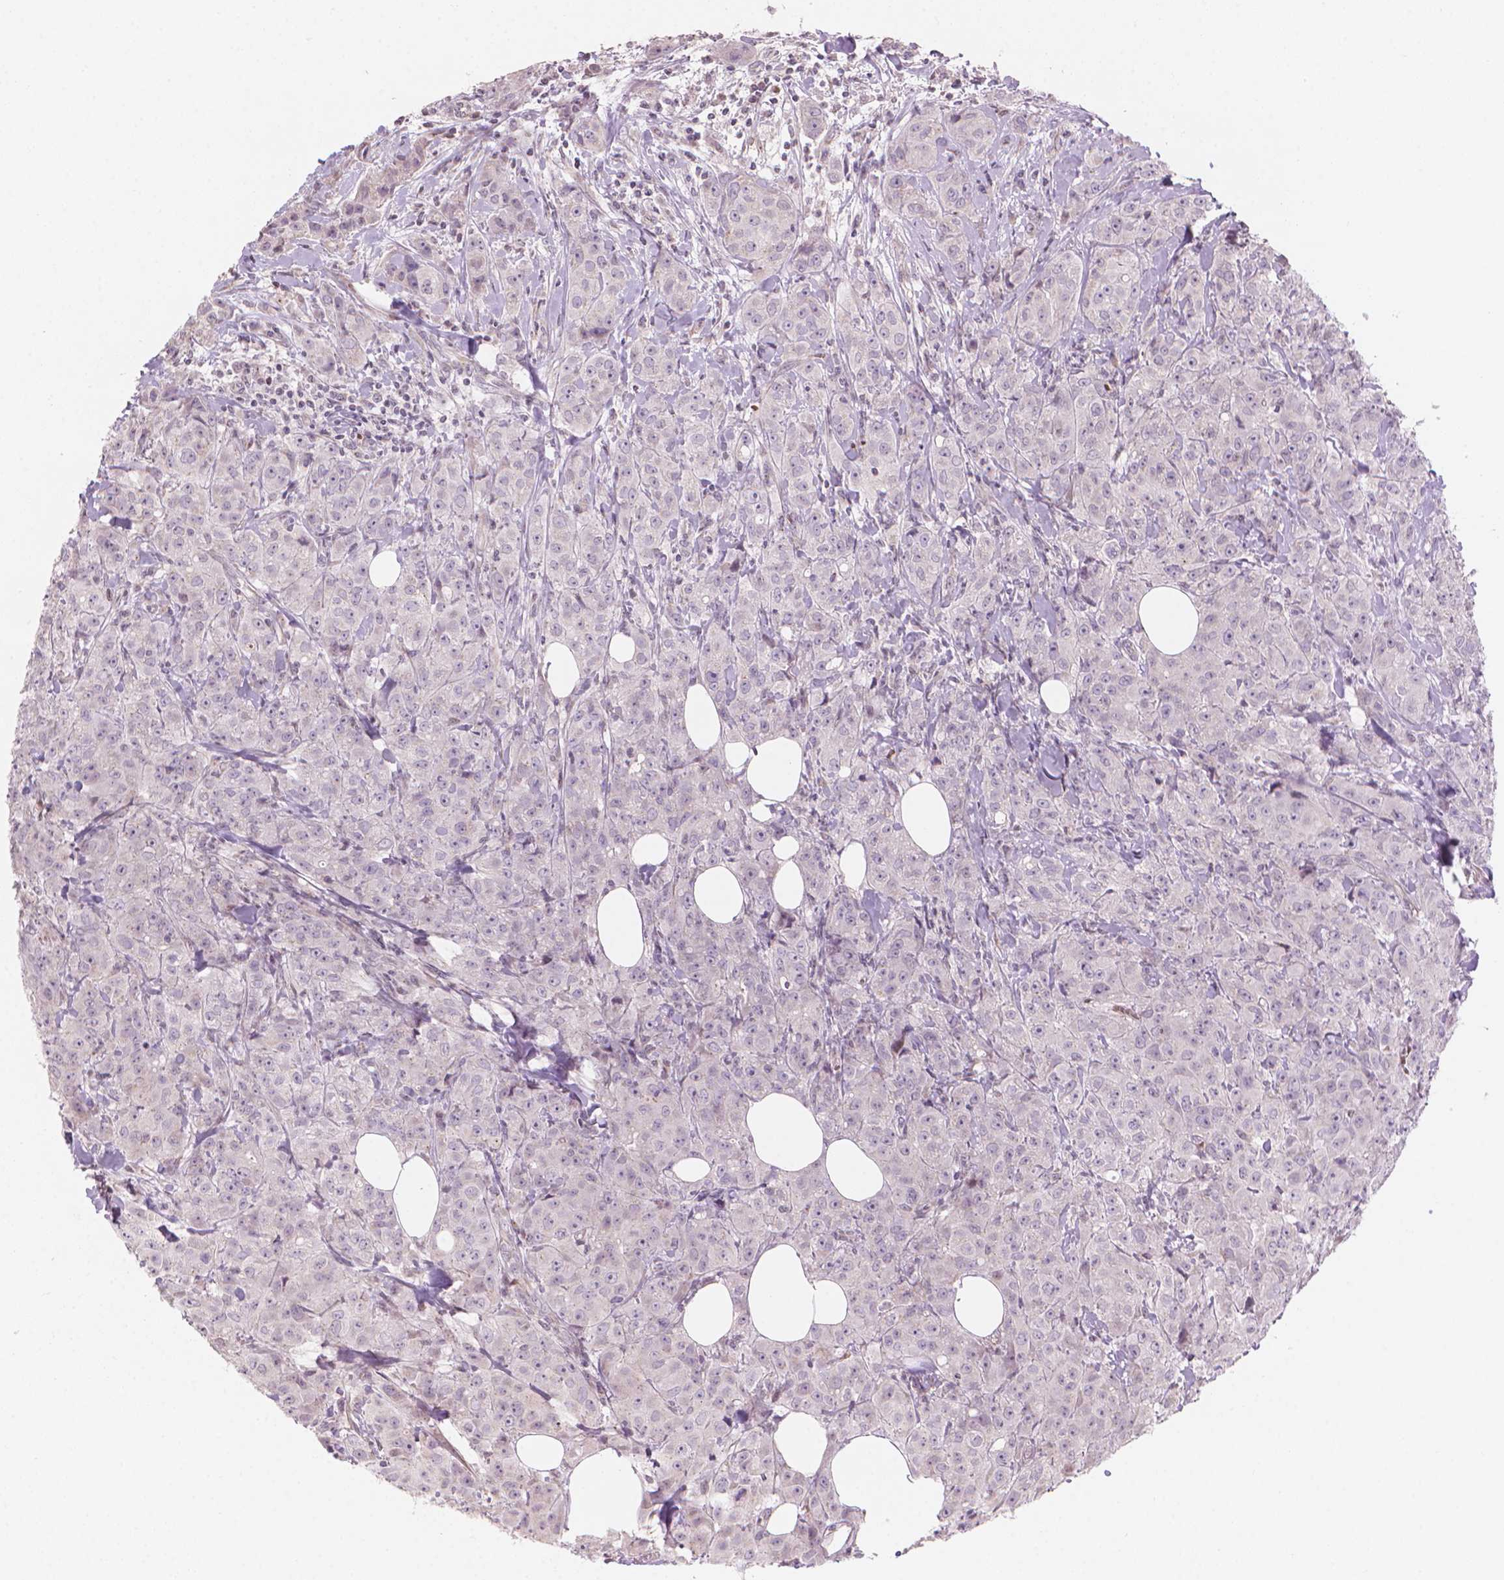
{"staining": {"intensity": "negative", "quantity": "none", "location": "none"}, "tissue": "breast cancer", "cell_type": "Tumor cells", "image_type": "cancer", "snomed": [{"axis": "morphology", "description": "Duct carcinoma"}, {"axis": "topography", "description": "Breast"}], "caption": "Immunohistochemistry of intraductal carcinoma (breast) displays no expression in tumor cells.", "gene": "IFFO1", "patient": {"sex": "female", "age": 43}}